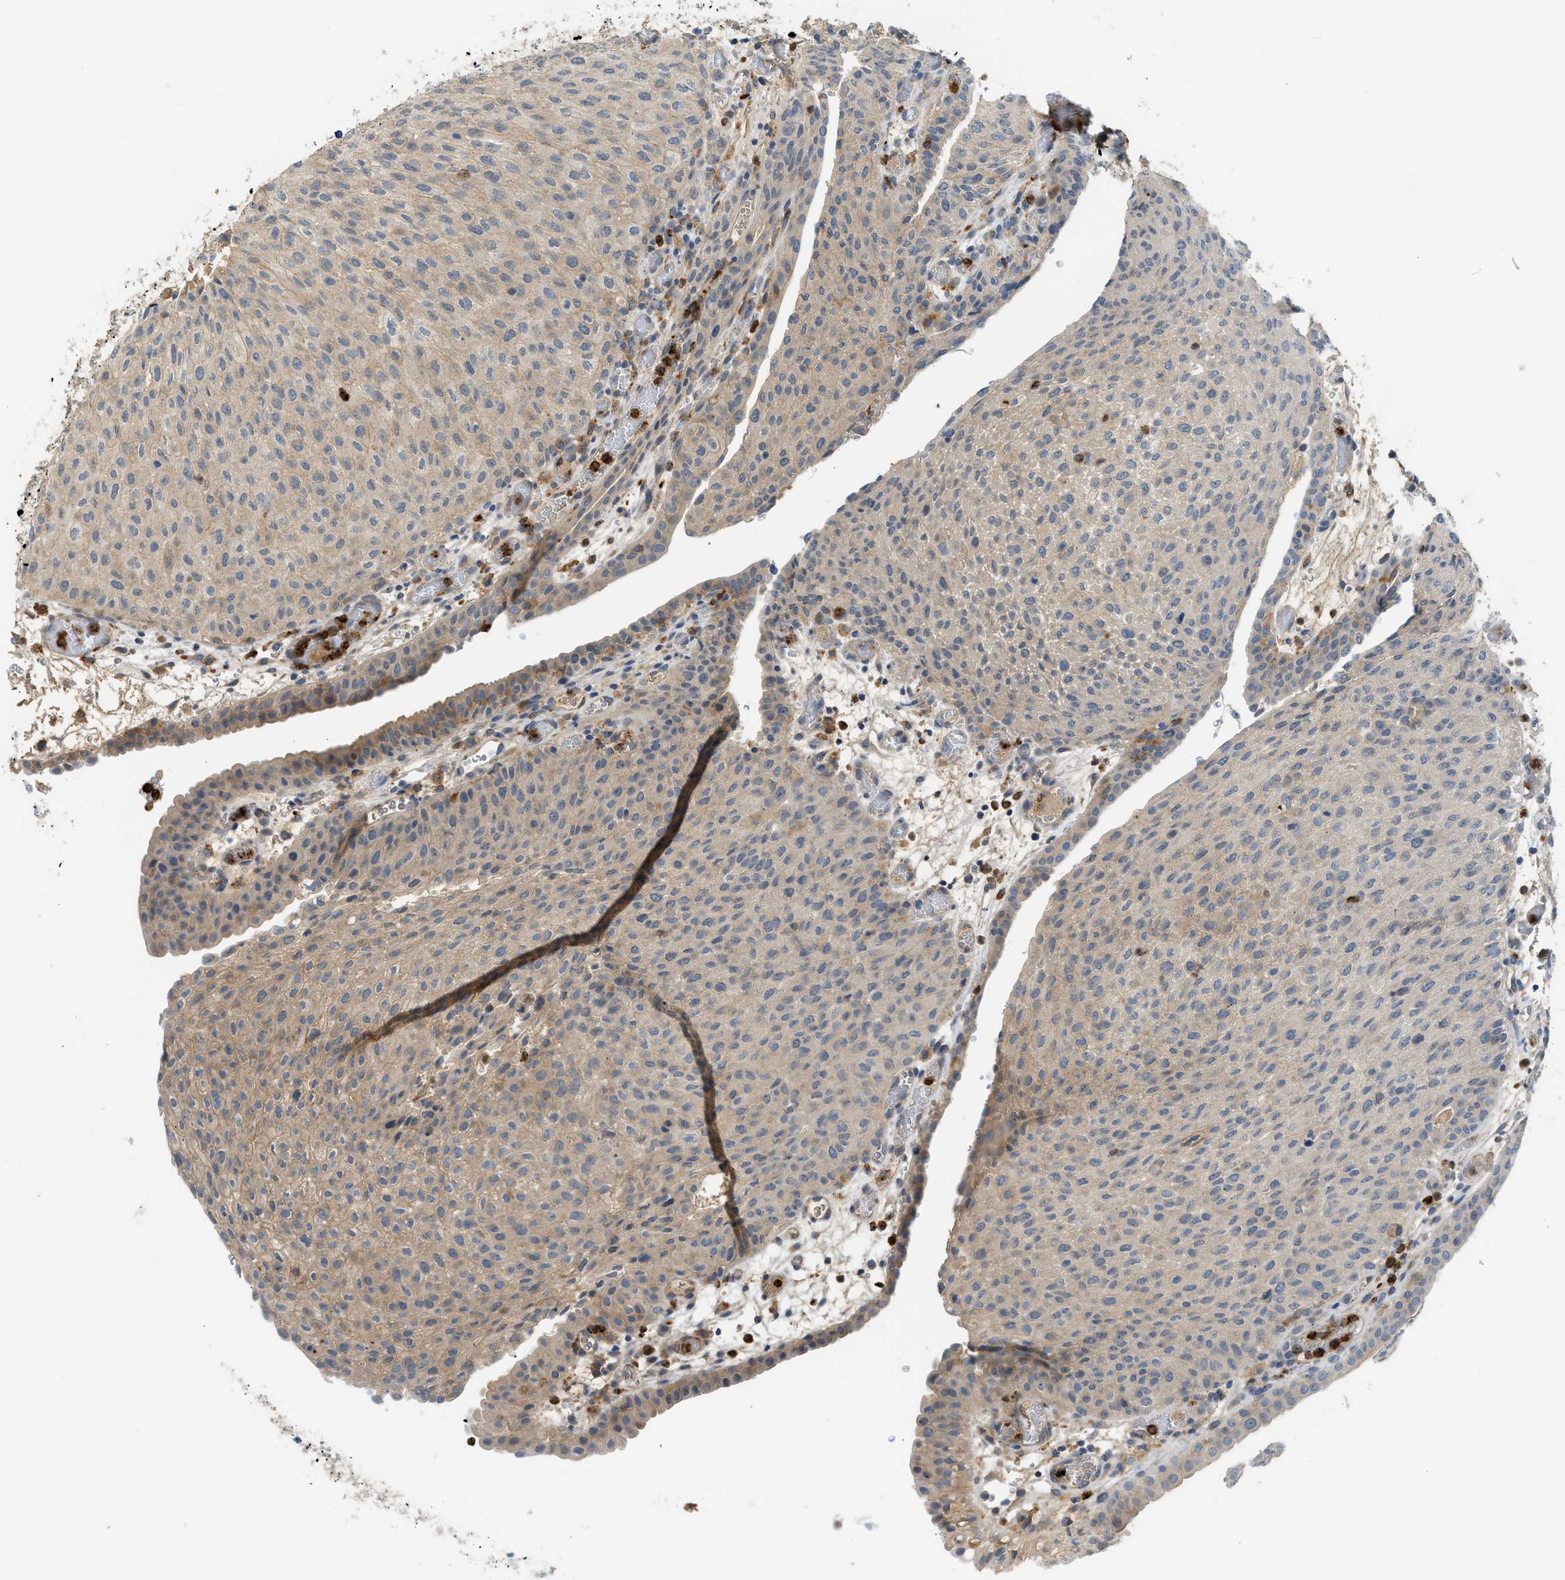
{"staining": {"intensity": "moderate", "quantity": "25%-75%", "location": "cytoplasmic/membranous"}, "tissue": "urothelial cancer", "cell_type": "Tumor cells", "image_type": "cancer", "snomed": [{"axis": "morphology", "description": "Urothelial carcinoma, Low grade"}, {"axis": "morphology", "description": "Urothelial carcinoma, High grade"}, {"axis": "topography", "description": "Urinary bladder"}], "caption": "Immunohistochemical staining of human urothelial cancer displays moderate cytoplasmic/membranous protein expression in approximately 25%-75% of tumor cells.", "gene": "RHBDF2", "patient": {"sex": "male", "age": 35}}